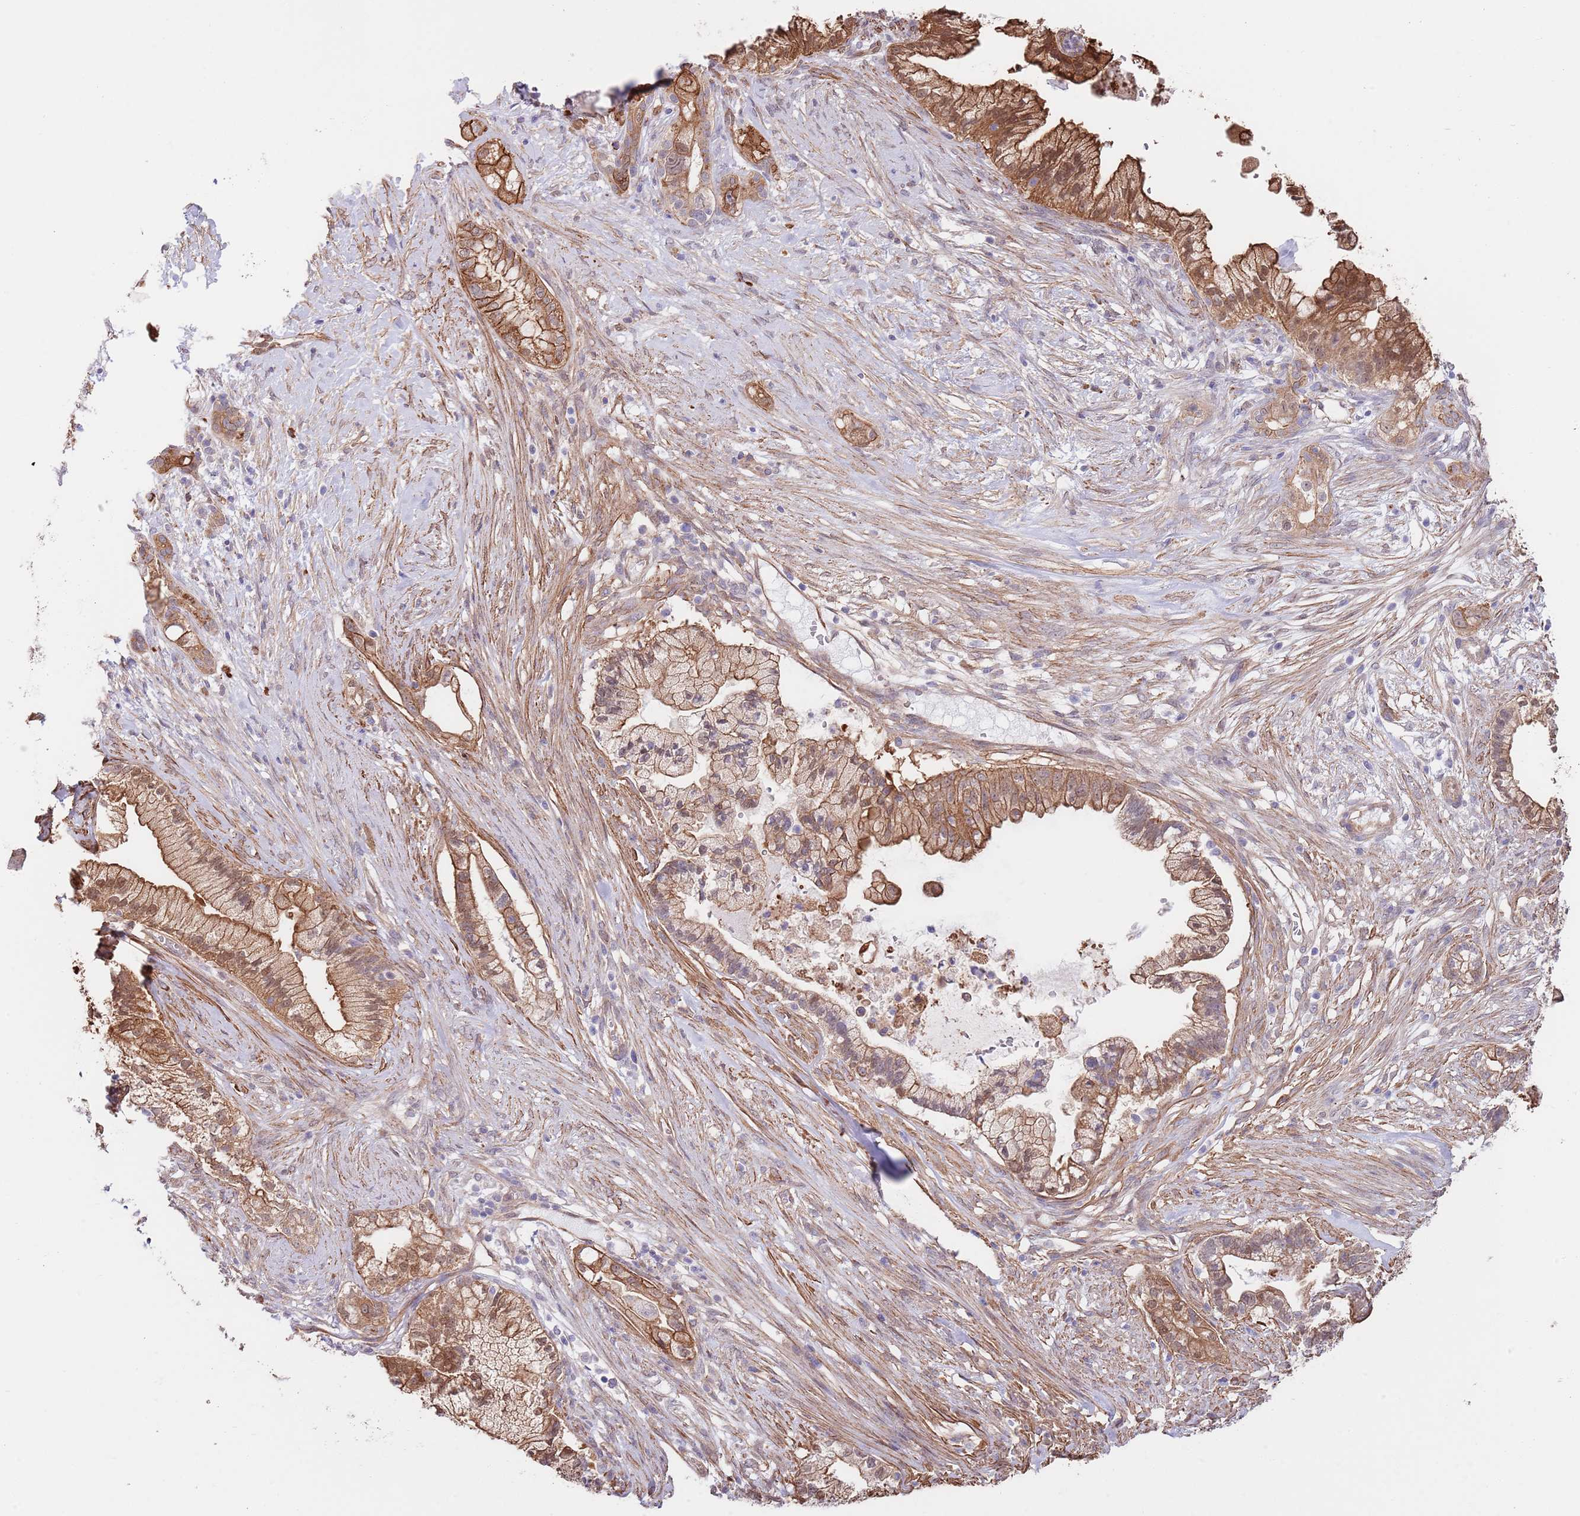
{"staining": {"intensity": "moderate", "quantity": ">75%", "location": "cytoplasmic/membranous"}, "tissue": "pancreatic cancer", "cell_type": "Tumor cells", "image_type": "cancer", "snomed": [{"axis": "morphology", "description": "Adenocarcinoma, NOS"}, {"axis": "topography", "description": "Pancreas"}], "caption": "The image demonstrates immunohistochemical staining of pancreatic cancer (adenocarcinoma). There is moderate cytoplasmic/membranous expression is present in about >75% of tumor cells.", "gene": "BPNT1", "patient": {"sex": "male", "age": 44}}